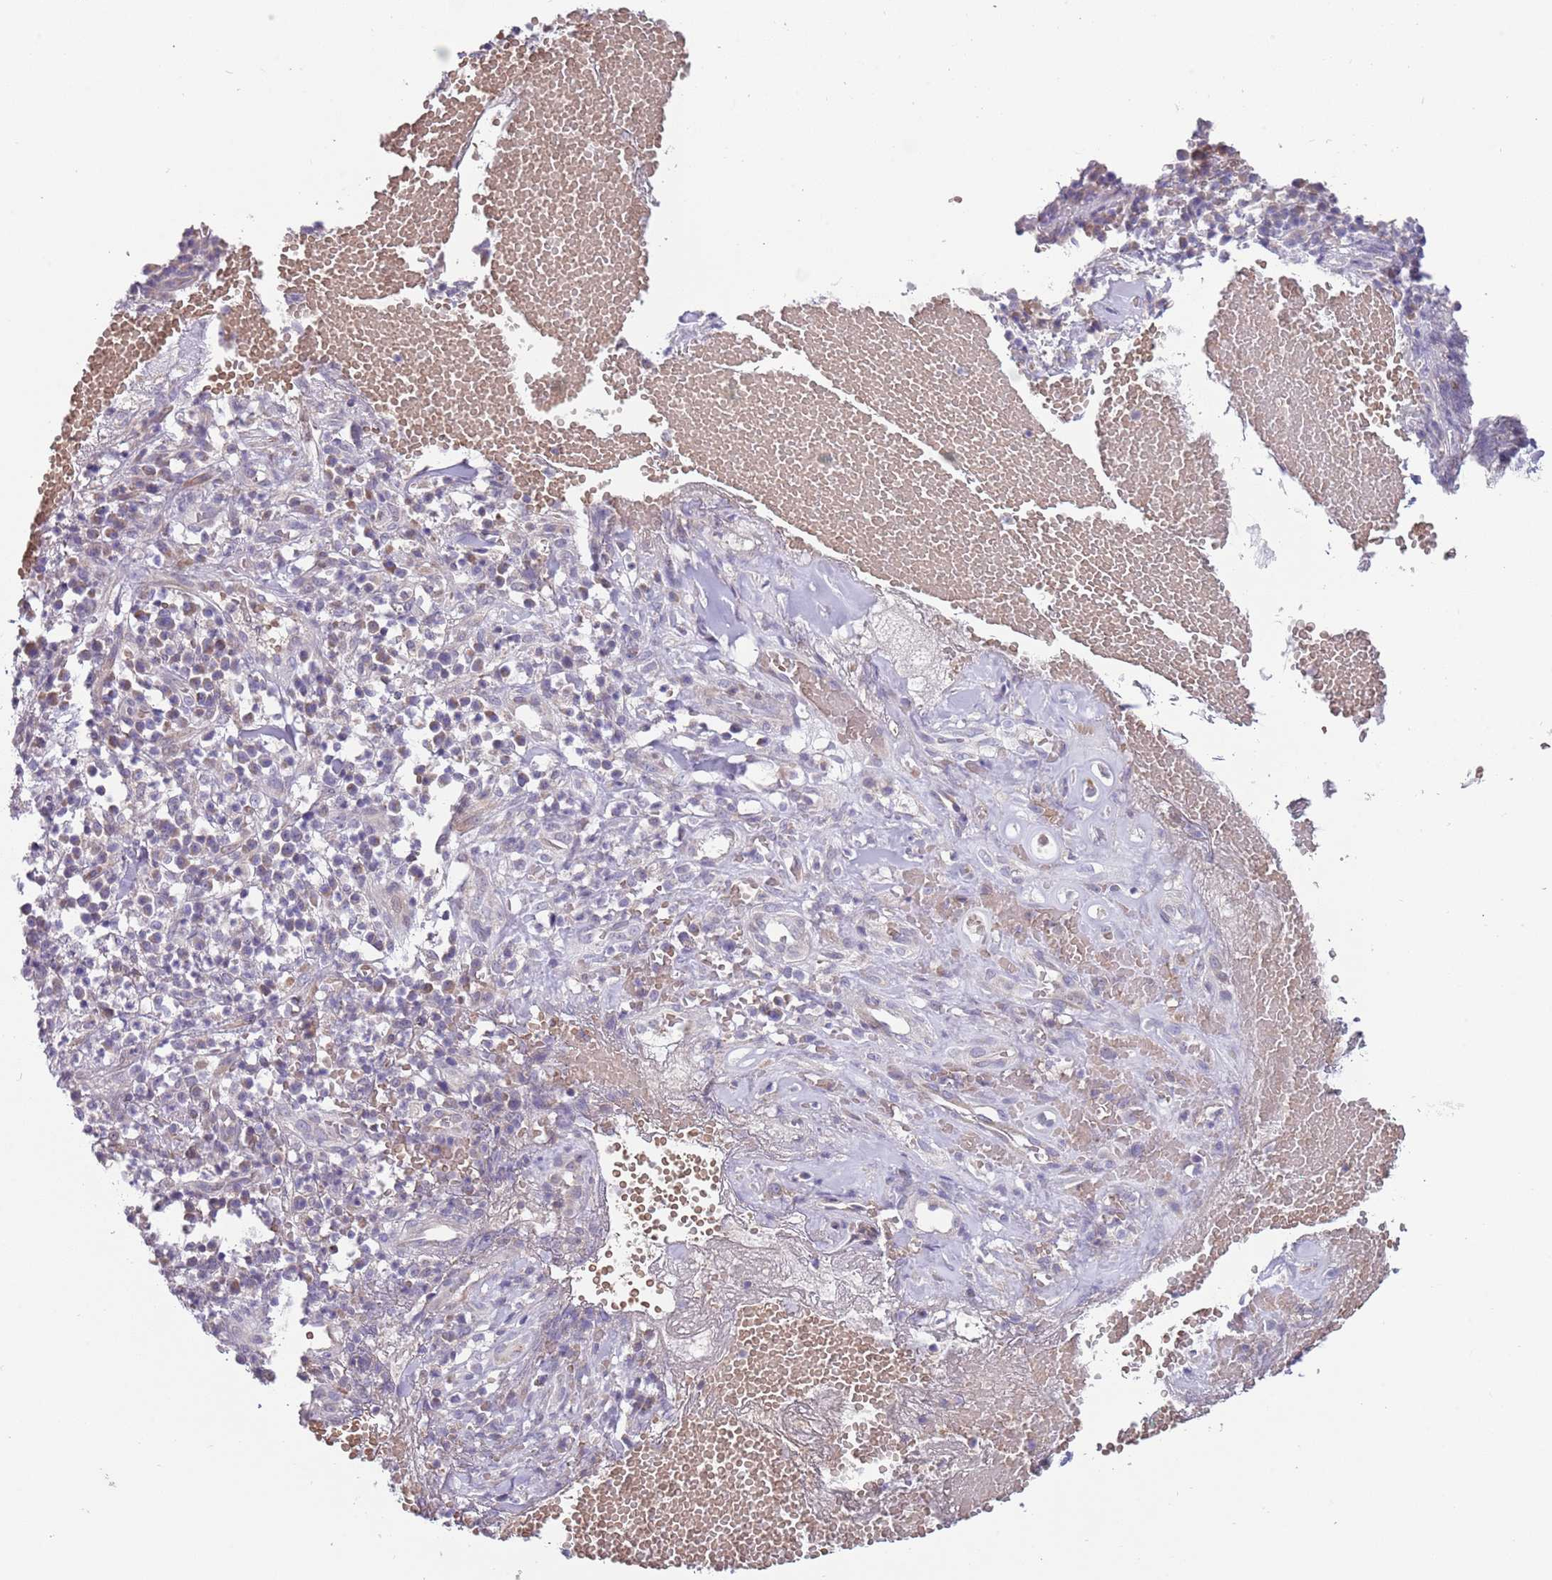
{"staining": {"intensity": "negative", "quantity": "none", "location": "none"}, "tissue": "adipose tissue", "cell_type": "Adipocytes", "image_type": "normal", "snomed": [{"axis": "morphology", "description": "Normal tissue, NOS"}, {"axis": "morphology", "description": "Basal cell carcinoma"}, {"axis": "topography", "description": "Cartilage tissue"}, {"axis": "topography", "description": "Nasopharynx"}, {"axis": "topography", "description": "Oral tissue"}], "caption": "Benign adipose tissue was stained to show a protein in brown. There is no significant staining in adipocytes. (Stains: DAB IHC with hematoxylin counter stain, Microscopy: brightfield microscopy at high magnification).", "gene": "PRAC1", "patient": {"sex": "female", "age": 77}}